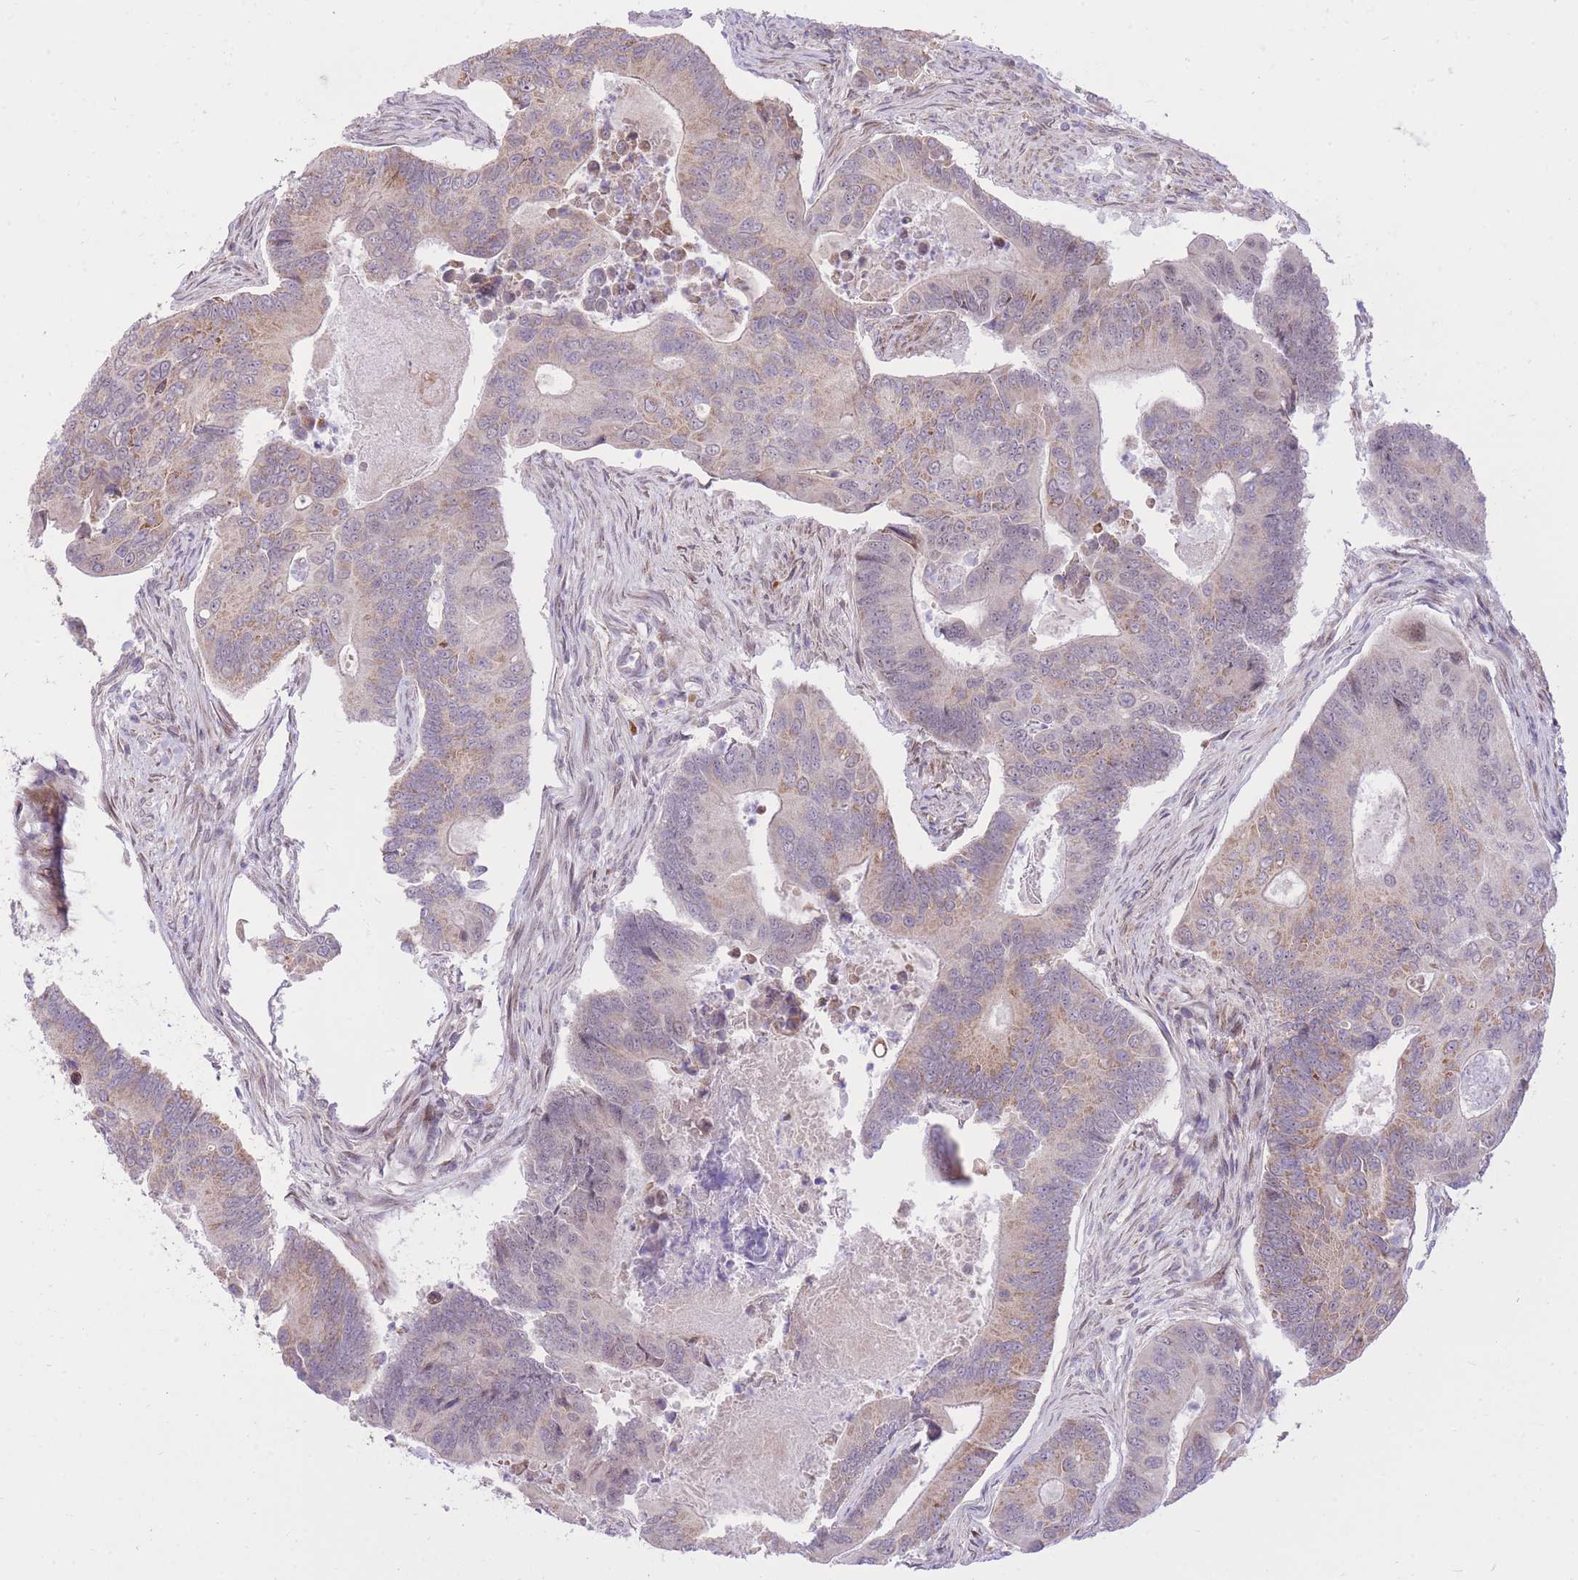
{"staining": {"intensity": "weak", "quantity": "25%-75%", "location": "cytoplasmic/membranous"}, "tissue": "colorectal cancer", "cell_type": "Tumor cells", "image_type": "cancer", "snomed": [{"axis": "morphology", "description": "Adenocarcinoma, NOS"}, {"axis": "topography", "description": "Colon"}], "caption": "Colorectal cancer (adenocarcinoma) stained with DAB (3,3'-diaminobenzidine) immunohistochemistry (IHC) demonstrates low levels of weak cytoplasmic/membranous staining in about 25%-75% of tumor cells.", "gene": "SLC4A4", "patient": {"sex": "female", "age": 67}}